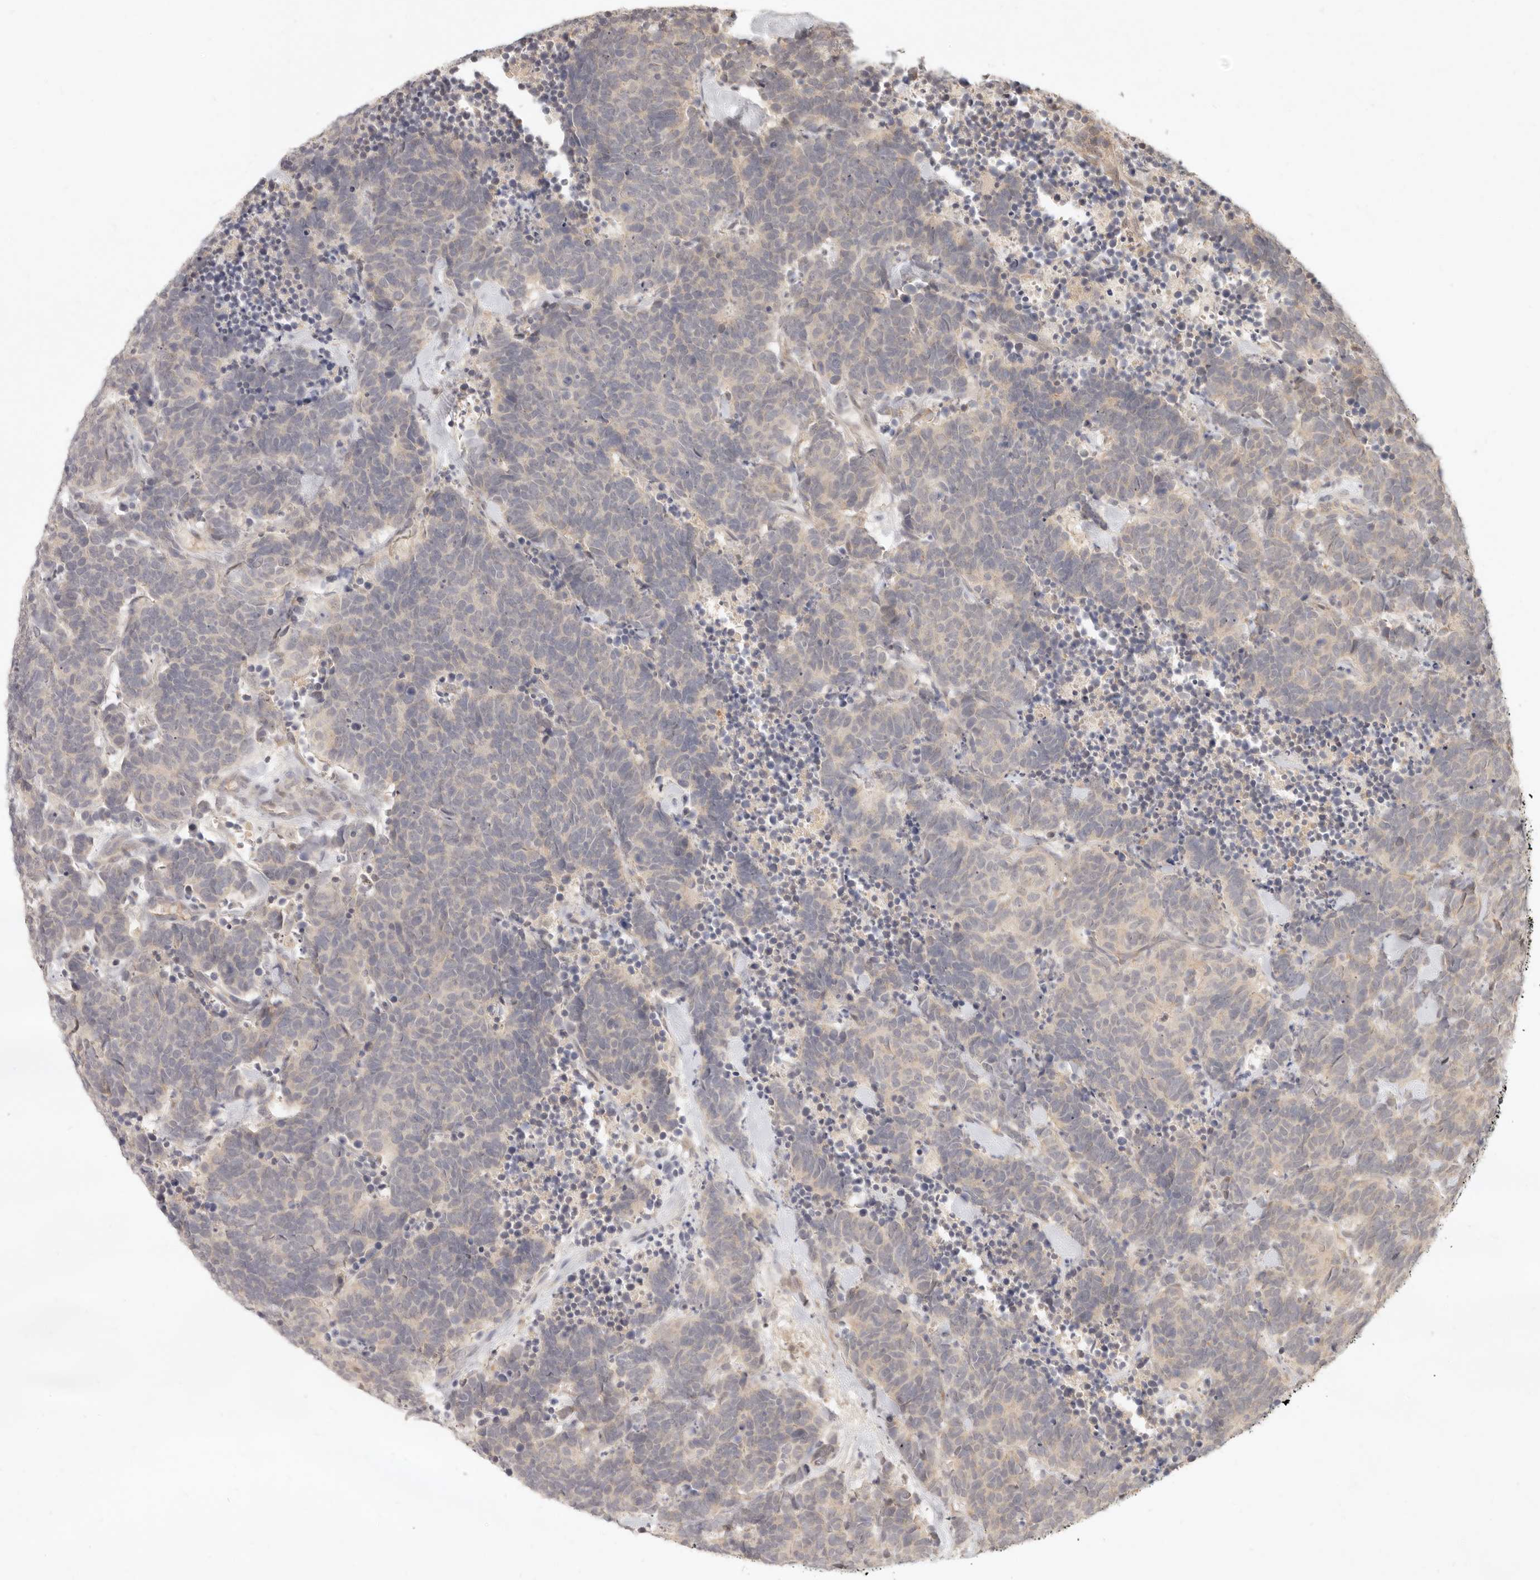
{"staining": {"intensity": "negative", "quantity": "none", "location": "none"}, "tissue": "carcinoid", "cell_type": "Tumor cells", "image_type": "cancer", "snomed": [{"axis": "morphology", "description": "Carcinoma, NOS"}, {"axis": "morphology", "description": "Carcinoid, malignant, NOS"}, {"axis": "topography", "description": "Urinary bladder"}], "caption": "Tumor cells are negative for protein expression in human carcinoma. (Stains: DAB IHC with hematoxylin counter stain, Microscopy: brightfield microscopy at high magnification).", "gene": "UBXN11", "patient": {"sex": "male", "age": 57}}